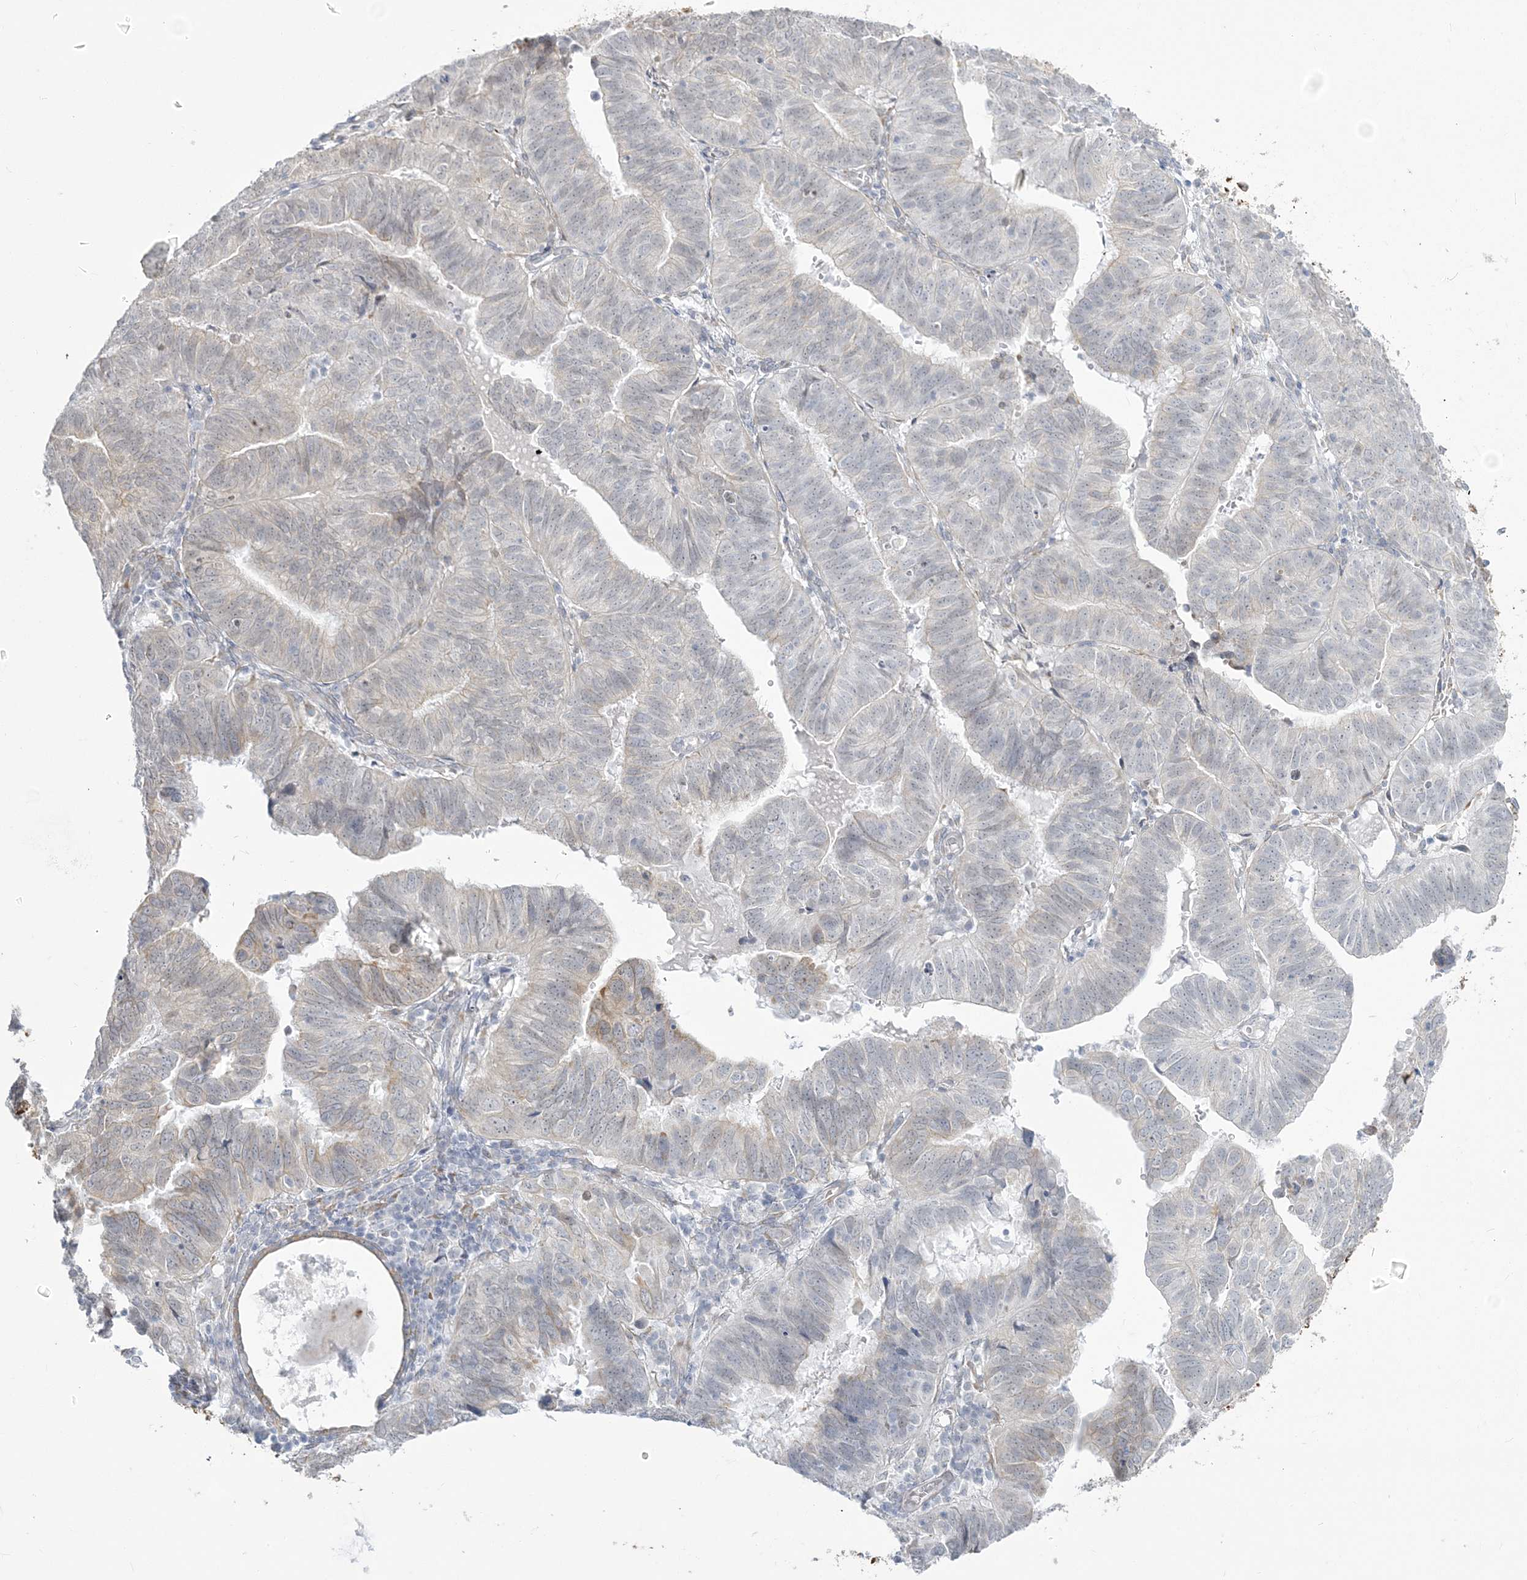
{"staining": {"intensity": "negative", "quantity": "none", "location": "none"}, "tissue": "endometrial cancer", "cell_type": "Tumor cells", "image_type": "cancer", "snomed": [{"axis": "morphology", "description": "Adenocarcinoma, NOS"}, {"axis": "topography", "description": "Uterus"}], "caption": "Protein analysis of endometrial cancer demonstrates no significant staining in tumor cells.", "gene": "ZC3H6", "patient": {"sex": "female", "age": 77}}